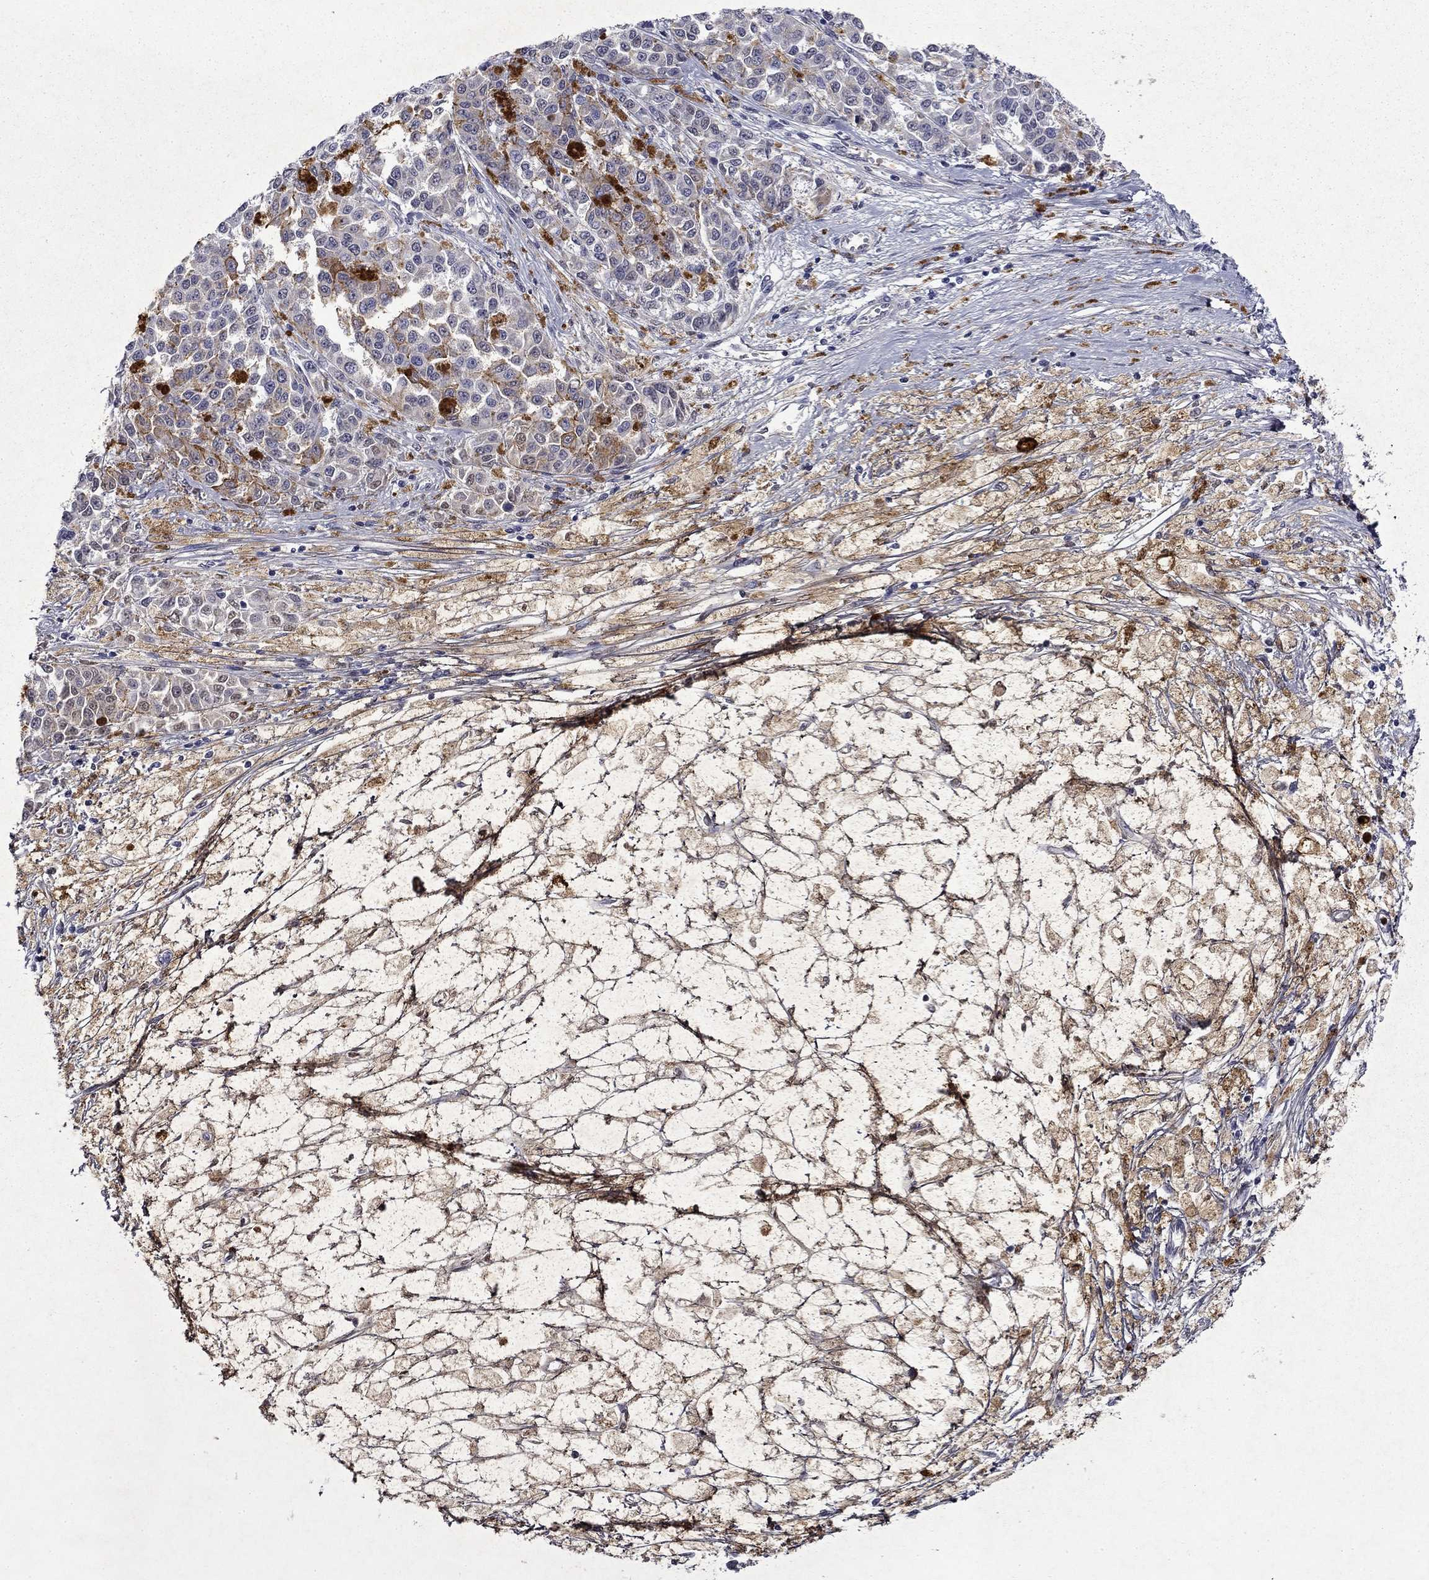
{"staining": {"intensity": "moderate", "quantity": "<25%", "location": "cytoplasmic/membranous"}, "tissue": "melanoma", "cell_type": "Tumor cells", "image_type": "cancer", "snomed": [{"axis": "morphology", "description": "Malignant melanoma, NOS"}, {"axis": "topography", "description": "Skin"}], "caption": "Immunohistochemical staining of human malignant melanoma shows low levels of moderate cytoplasmic/membranous protein expression in approximately <25% of tumor cells. The protein of interest is stained brown, and the nuclei are stained in blue (DAB IHC with brightfield microscopy, high magnification).", "gene": "IRF5", "patient": {"sex": "female", "age": 58}}